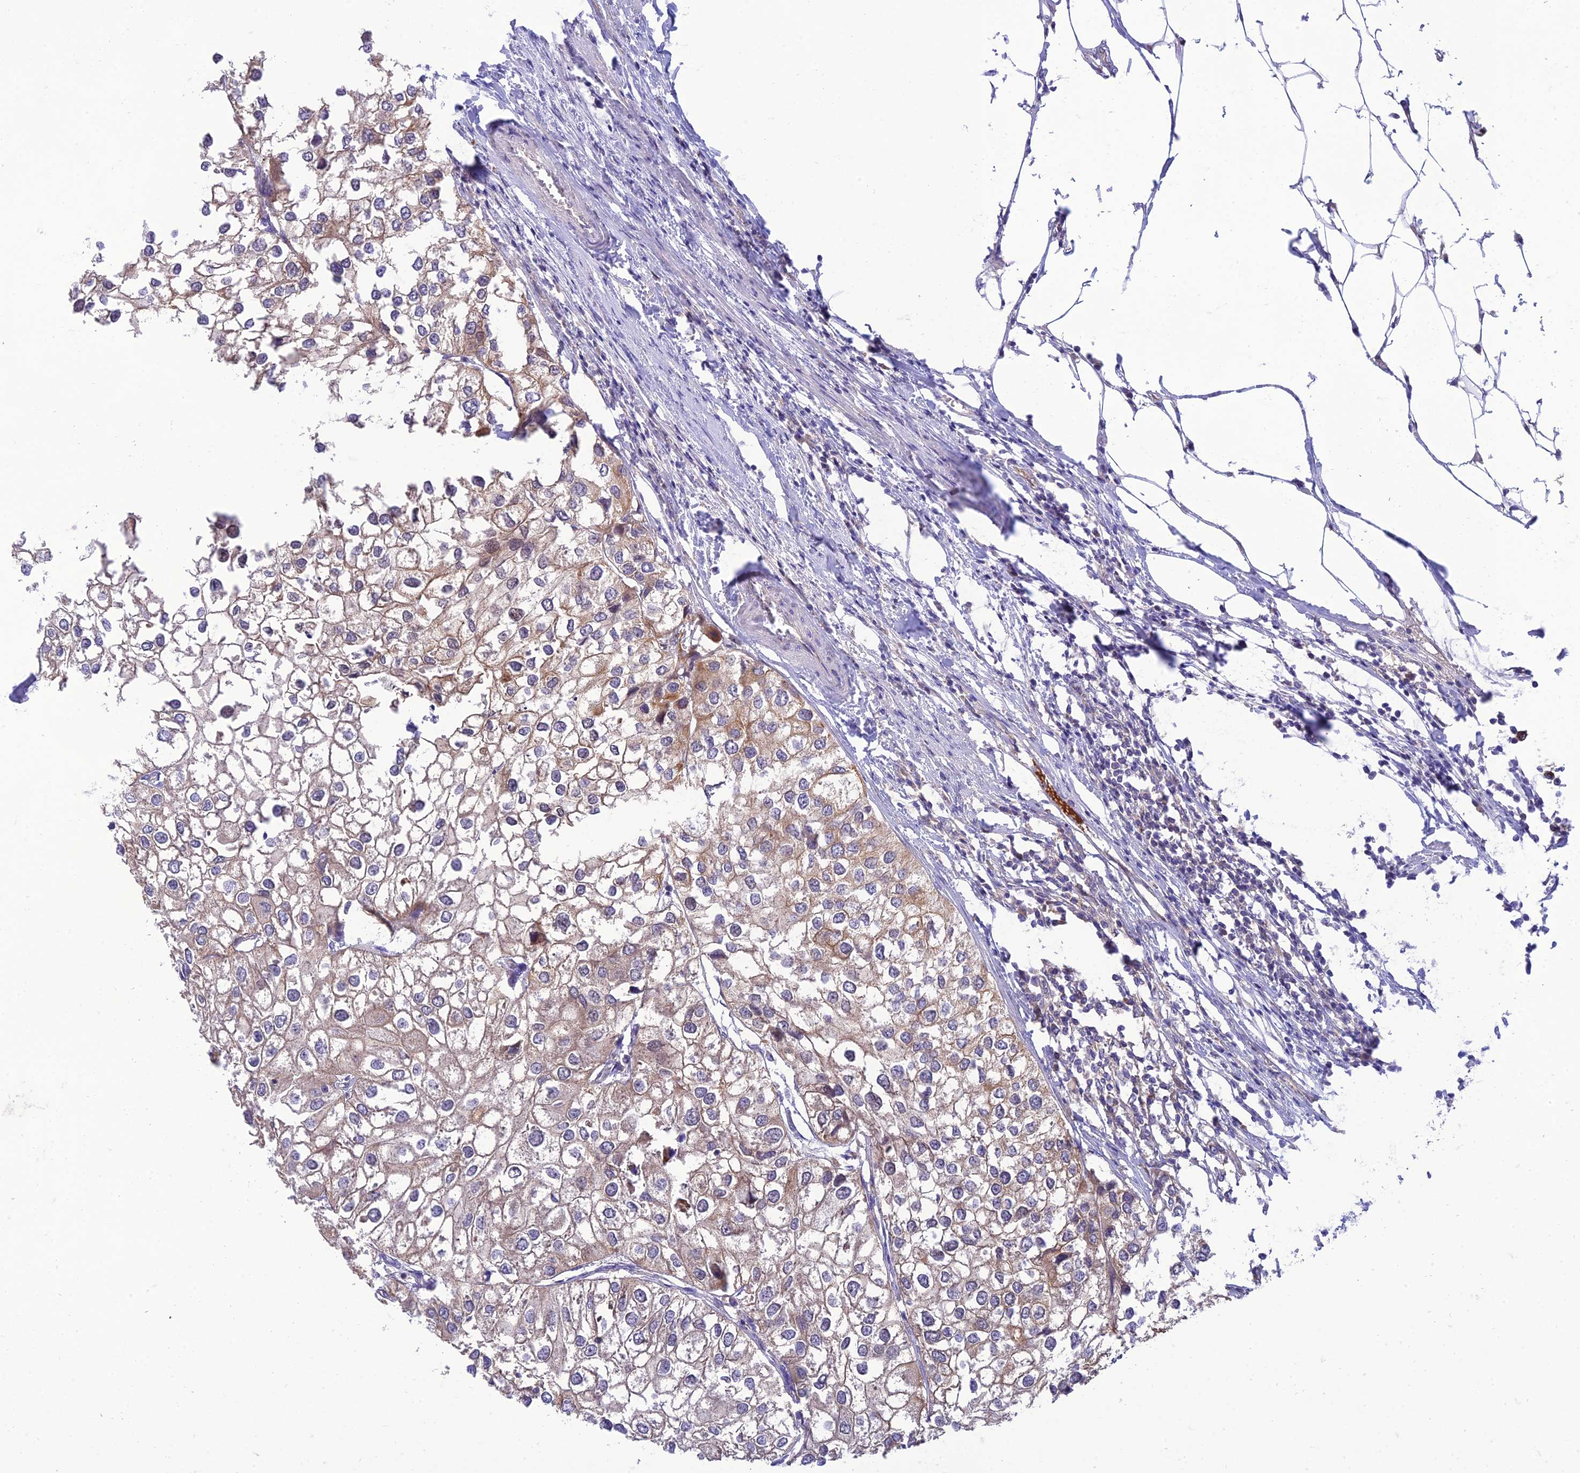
{"staining": {"intensity": "moderate", "quantity": ">75%", "location": "cytoplasmic/membranous"}, "tissue": "urothelial cancer", "cell_type": "Tumor cells", "image_type": "cancer", "snomed": [{"axis": "morphology", "description": "Urothelial carcinoma, High grade"}, {"axis": "topography", "description": "Urinary bladder"}], "caption": "Protein expression analysis of human high-grade urothelial carcinoma reveals moderate cytoplasmic/membranous expression in approximately >75% of tumor cells.", "gene": "IRAK3", "patient": {"sex": "male", "age": 64}}